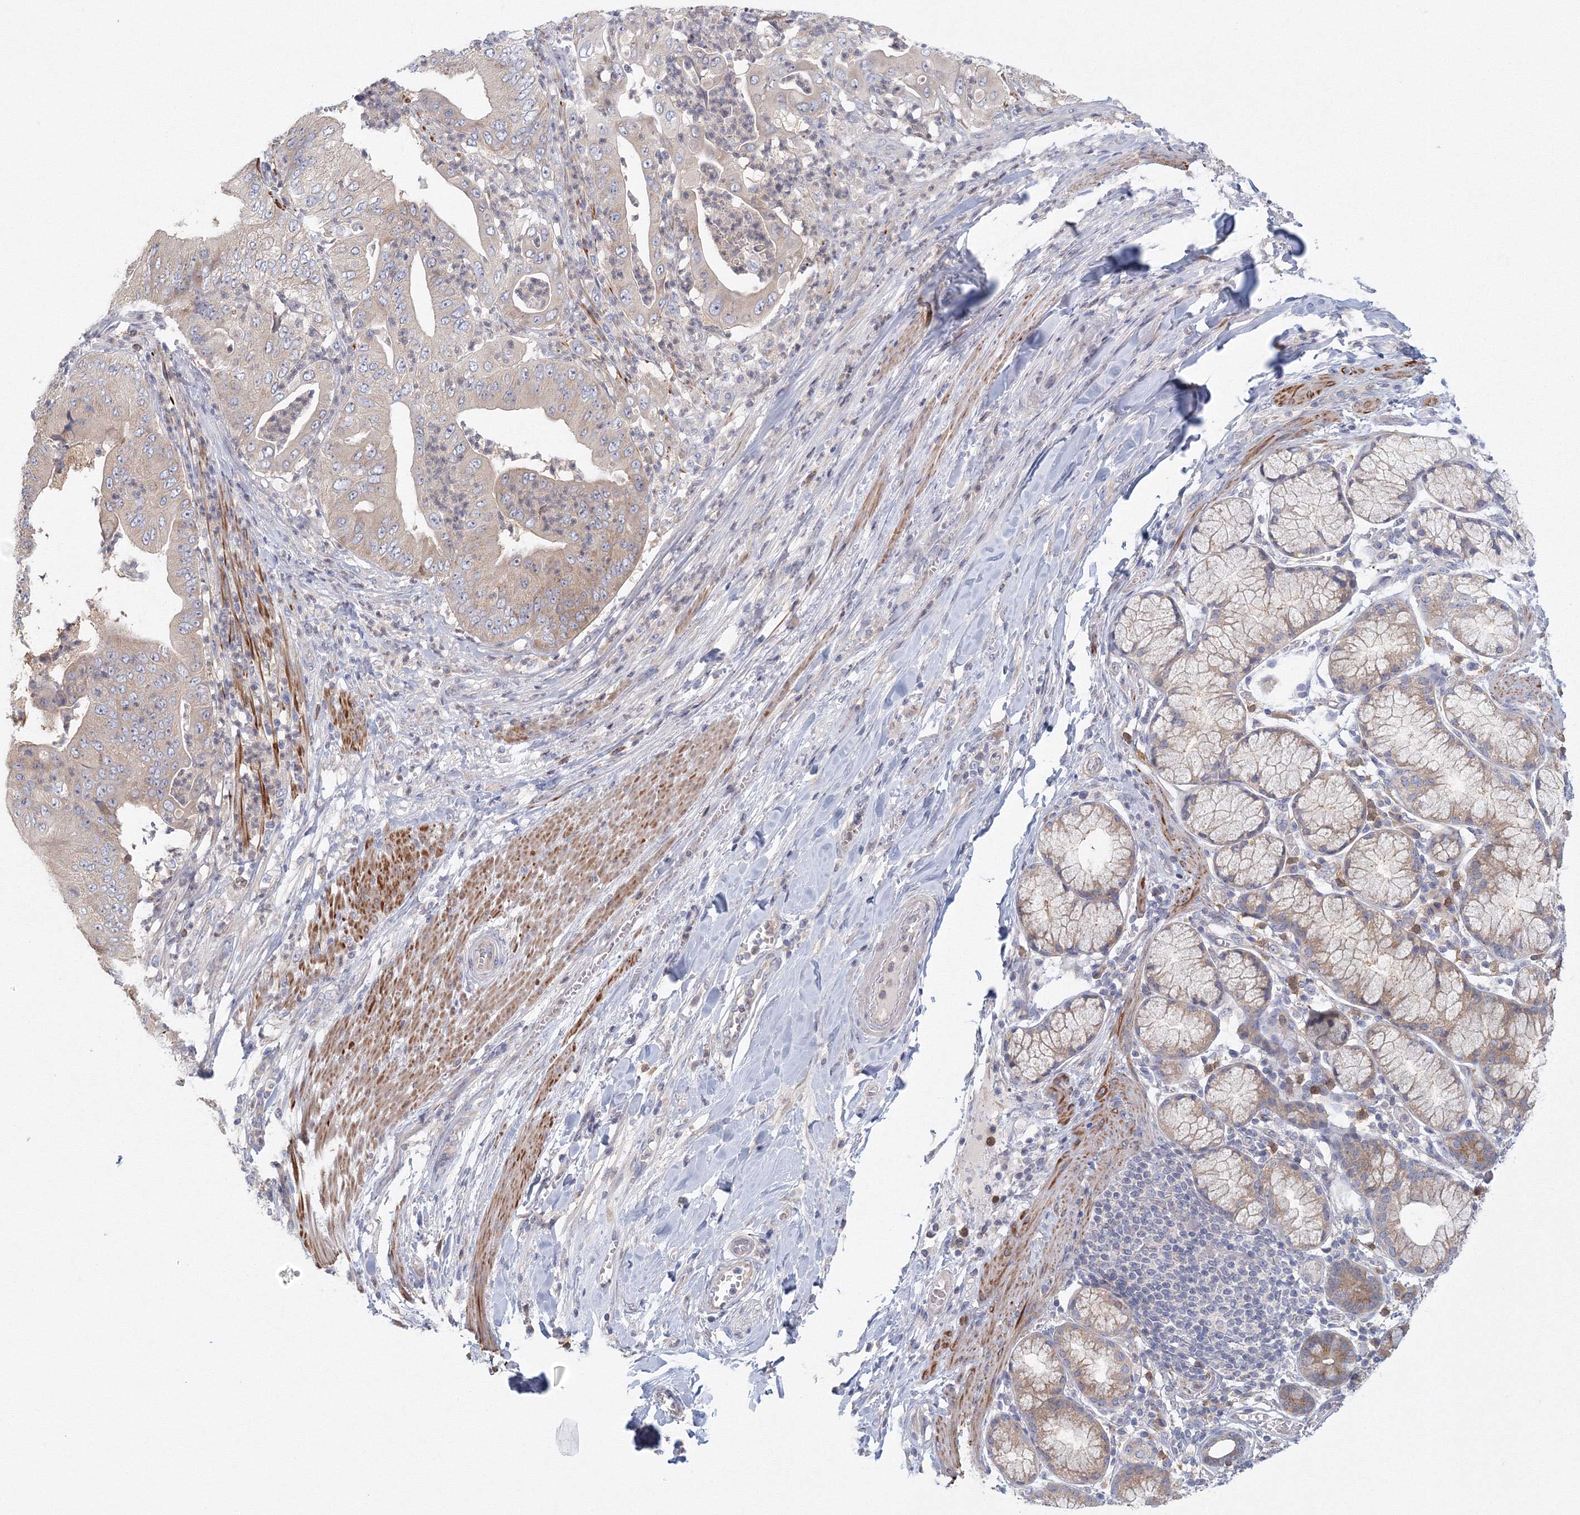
{"staining": {"intensity": "weak", "quantity": "25%-75%", "location": "cytoplasmic/membranous"}, "tissue": "pancreatic cancer", "cell_type": "Tumor cells", "image_type": "cancer", "snomed": [{"axis": "morphology", "description": "Adenocarcinoma, NOS"}, {"axis": "topography", "description": "Pancreas"}], "caption": "Pancreatic adenocarcinoma tissue displays weak cytoplasmic/membranous expression in approximately 25%-75% of tumor cells, visualized by immunohistochemistry.", "gene": "TACC2", "patient": {"sex": "female", "age": 77}}